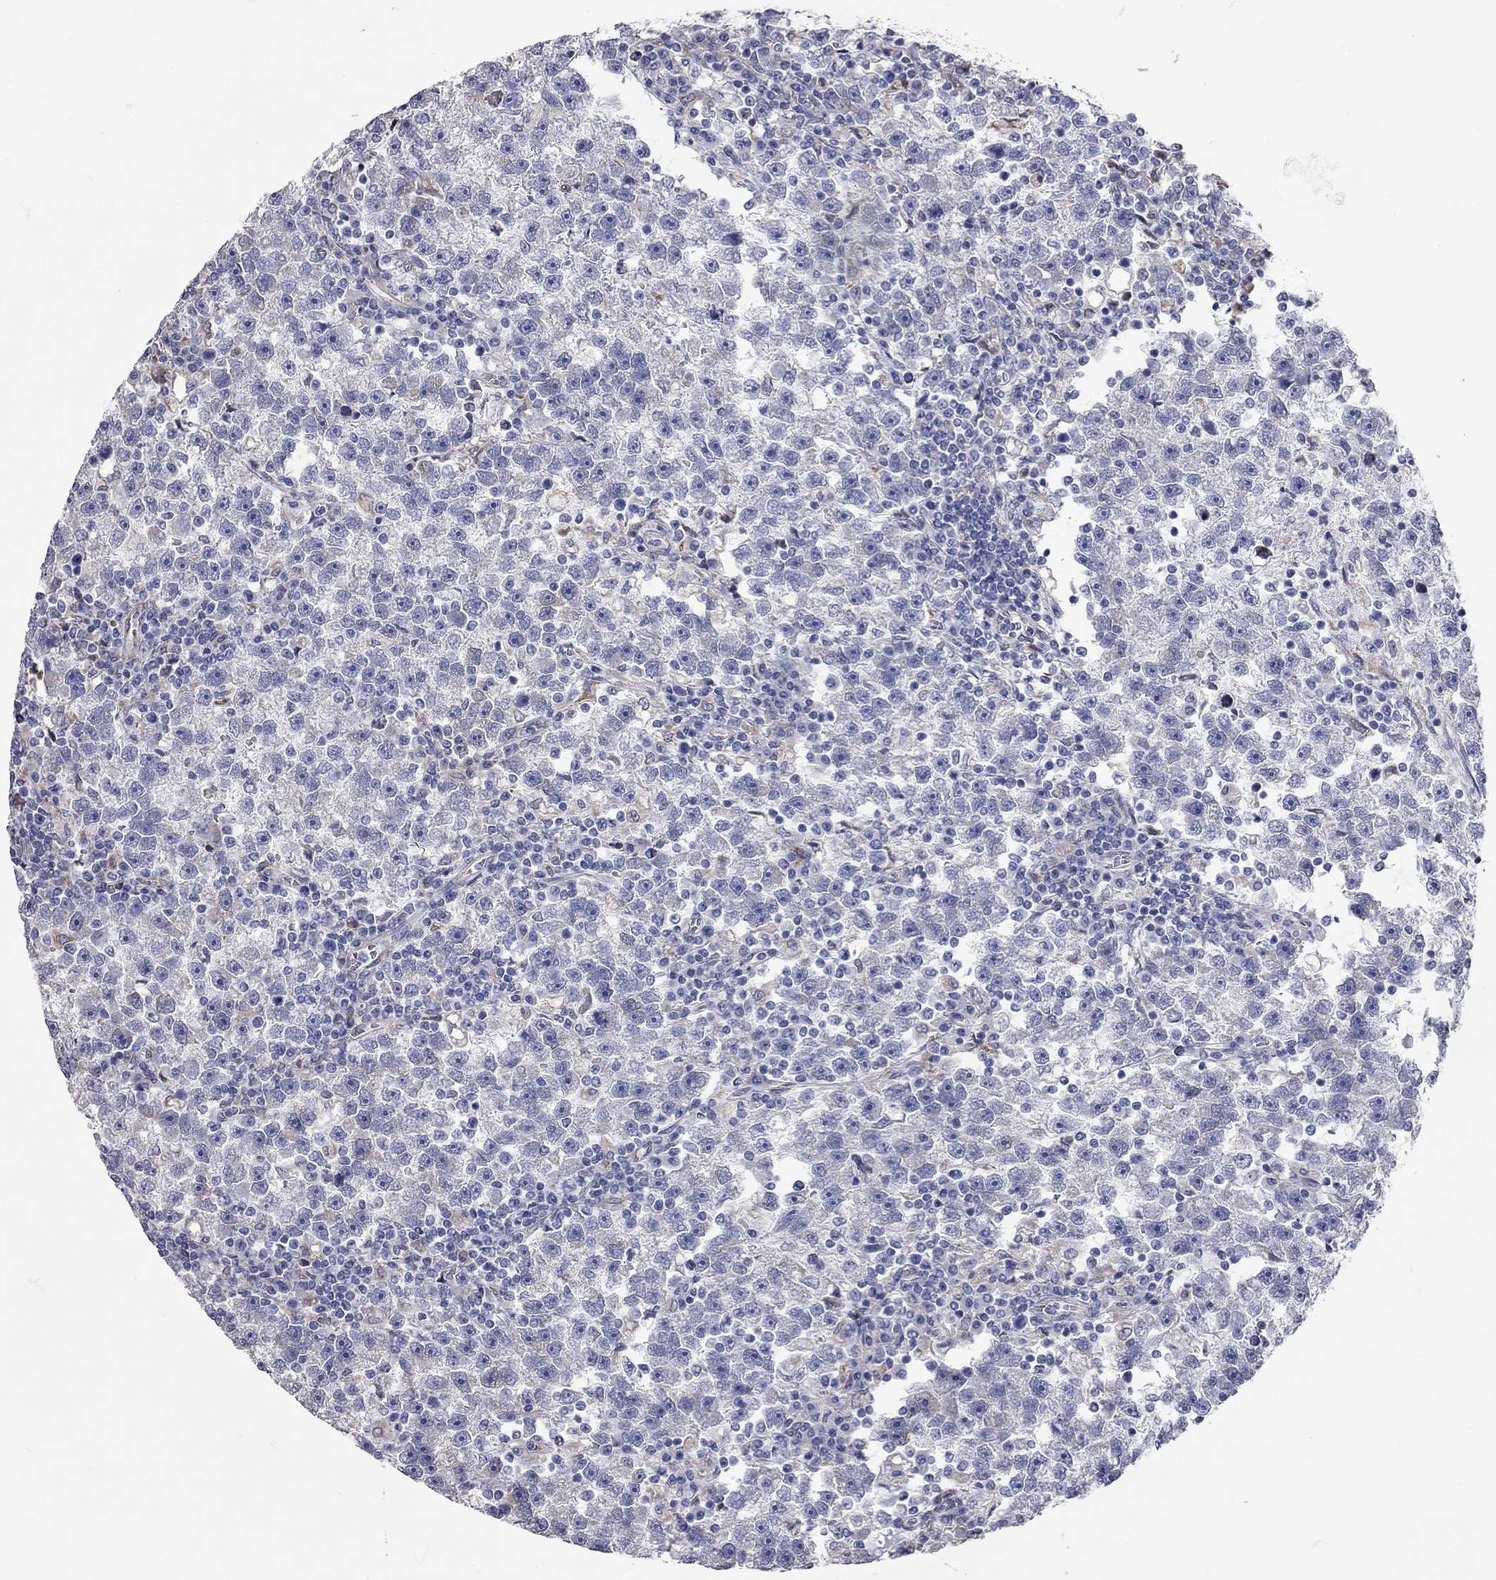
{"staining": {"intensity": "negative", "quantity": "none", "location": "none"}, "tissue": "testis cancer", "cell_type": "Tumor cells", "image_type": "cancer", "snomed": [{"axis": "morphology", "description": "Seminoma, NOS"}, {"axis": "topography", "description": "Testis"}], "caption": "IHC of human testis seminoma exhibits no staining in tumor cells.", "gene": "XAGE2", "patient": {"sex": "male", "age": 47}}